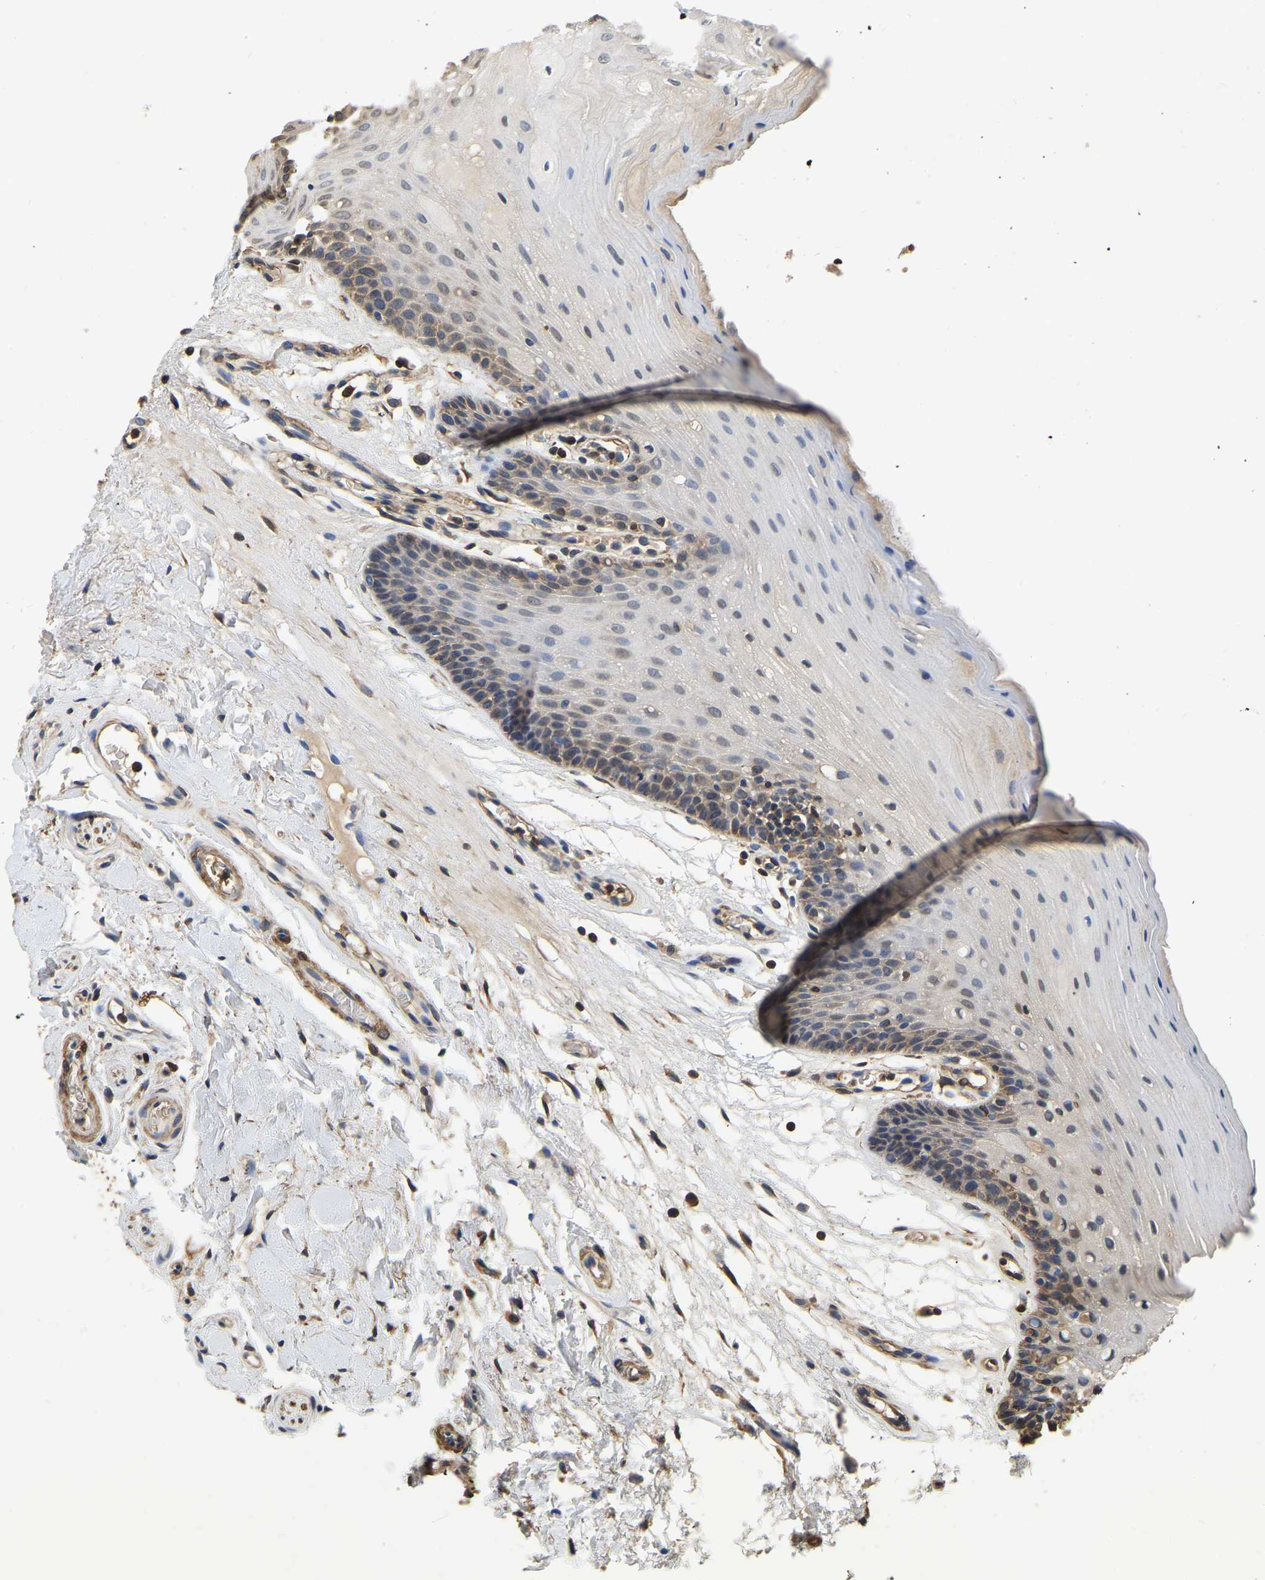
{"staining": {"intensity": "weak", "quantity": "<25%", "location": "cytoplasmic/membranous"}, "tissue": "oral mucosa", "cell_type": "Squamous epithelial cells", "image_type": "normal", "snomed": [{"axis": "morphology", "description": "Normal tissue, NOS"}, {"axis": "morphology", "description": "Squamous cell carcinoma, NOS"}, {"axis": "topography", "description": "Oral tissue"}, {"axis": "topography", "description": "Head-Neck"}], "caption": "This micrograph is of normal oral mucosa stained with immunohistochemistry (IHC) to label a protein in brown with the nuclei are counter-stained blue. There is no expression in squamous epithelial cells. (DAB (3,3'-diaminobenzidine) immunohistochemistry (IHC), high magnification).", "gene": "LDHB", "patient": {"sex": "male", "age": 71}}